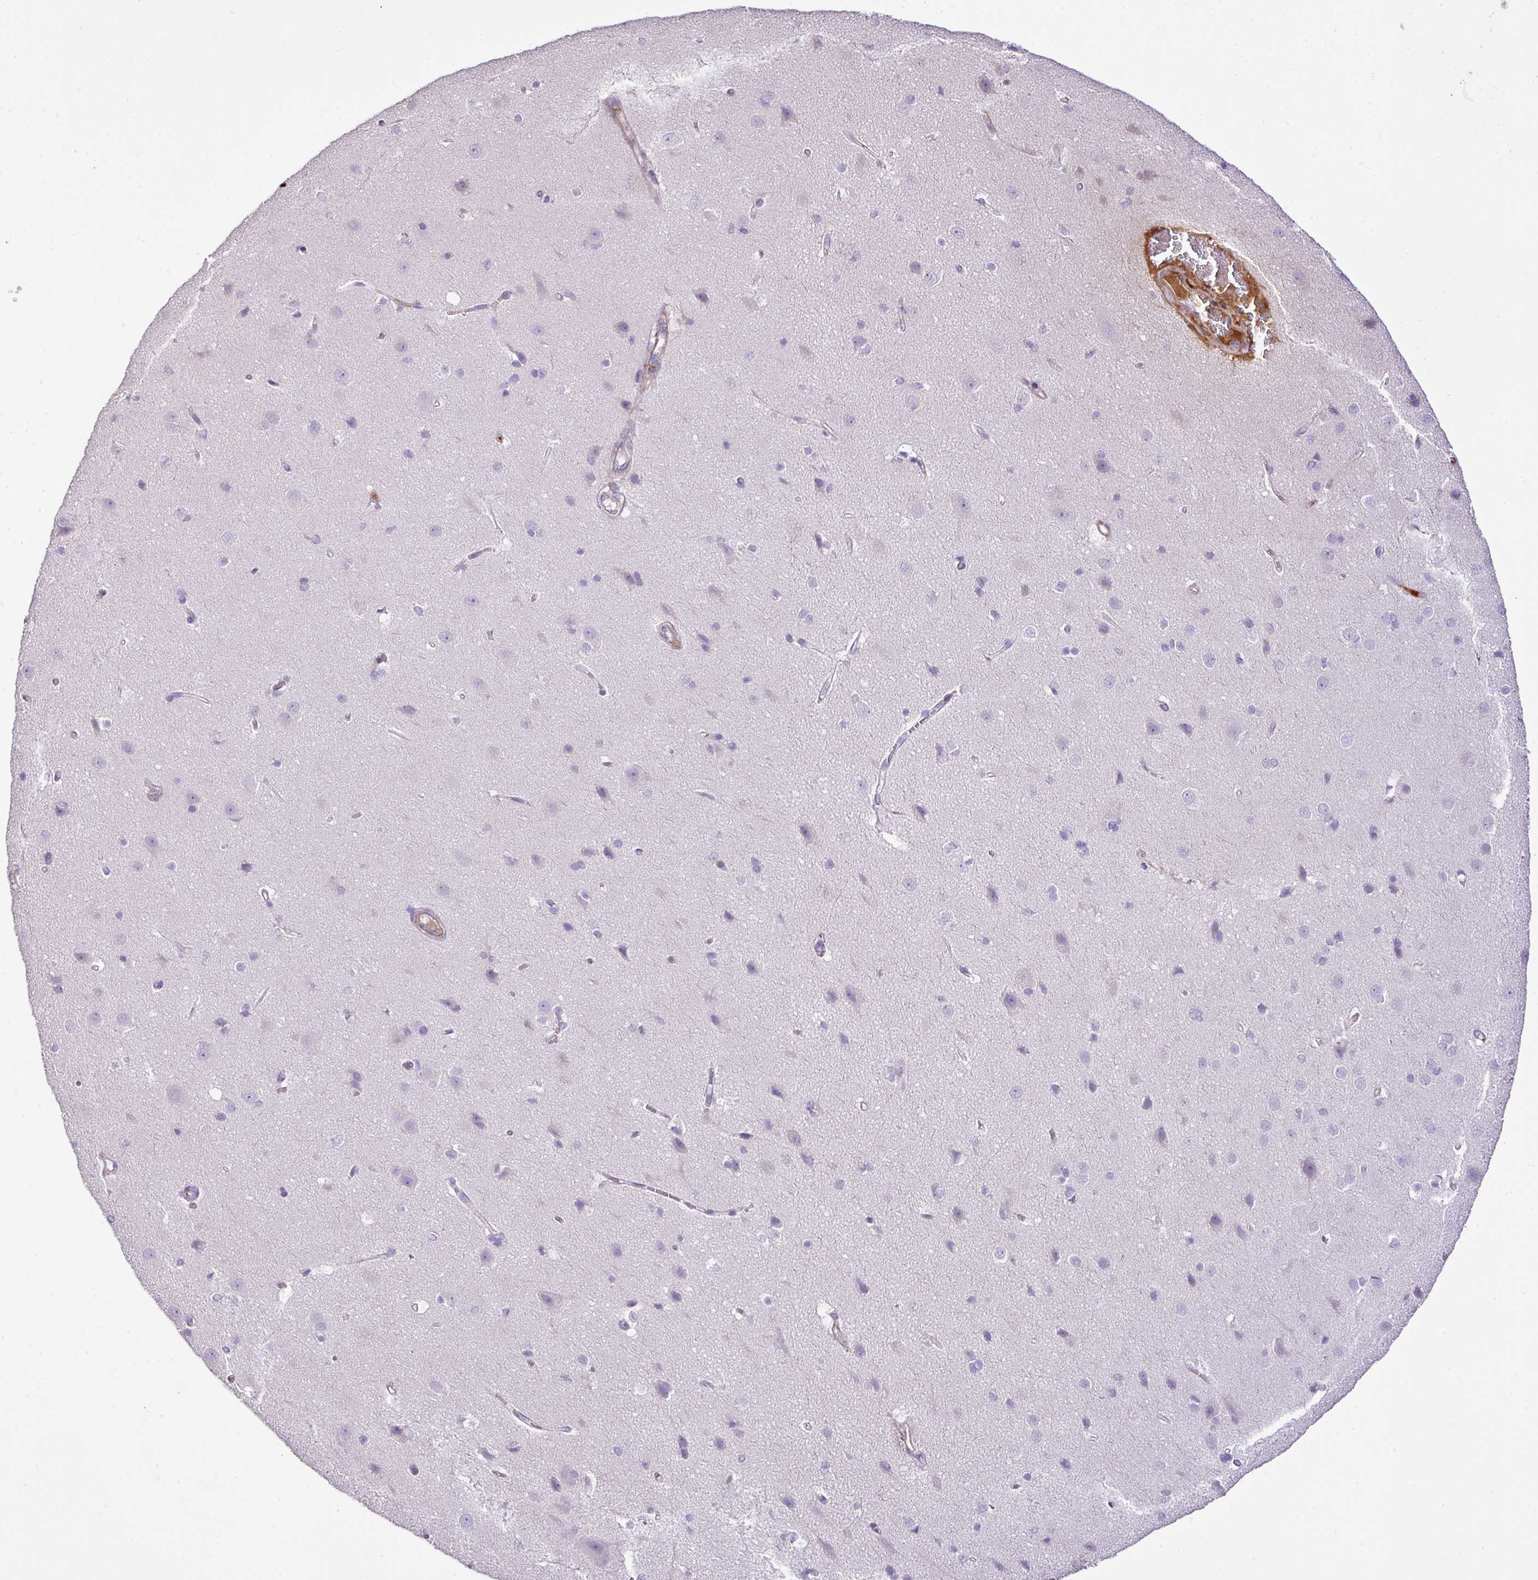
{"staining": {"intensity": "strong", "quantity": "25%-75%", "location": "cytoplasmic/membranous"}, "tissue": "cerebral cortex", "cell_type": "Endothelial cells", "image_type": "normal", "snomed": [{"axis": "morphology", "description": "Normal tissue, NOS"}, {"axis": "topography", "description": "Cerebral cortex"}], "caption": "Strong cytoplasmic/membranous positivity for a protein is appreciated in about 25%-75% of endothelial cells of benign cerebral cortex using immunohistochemistry (IHC).", "gene": "CTXN2", "patient": {"sex": "male", "age": 37}}